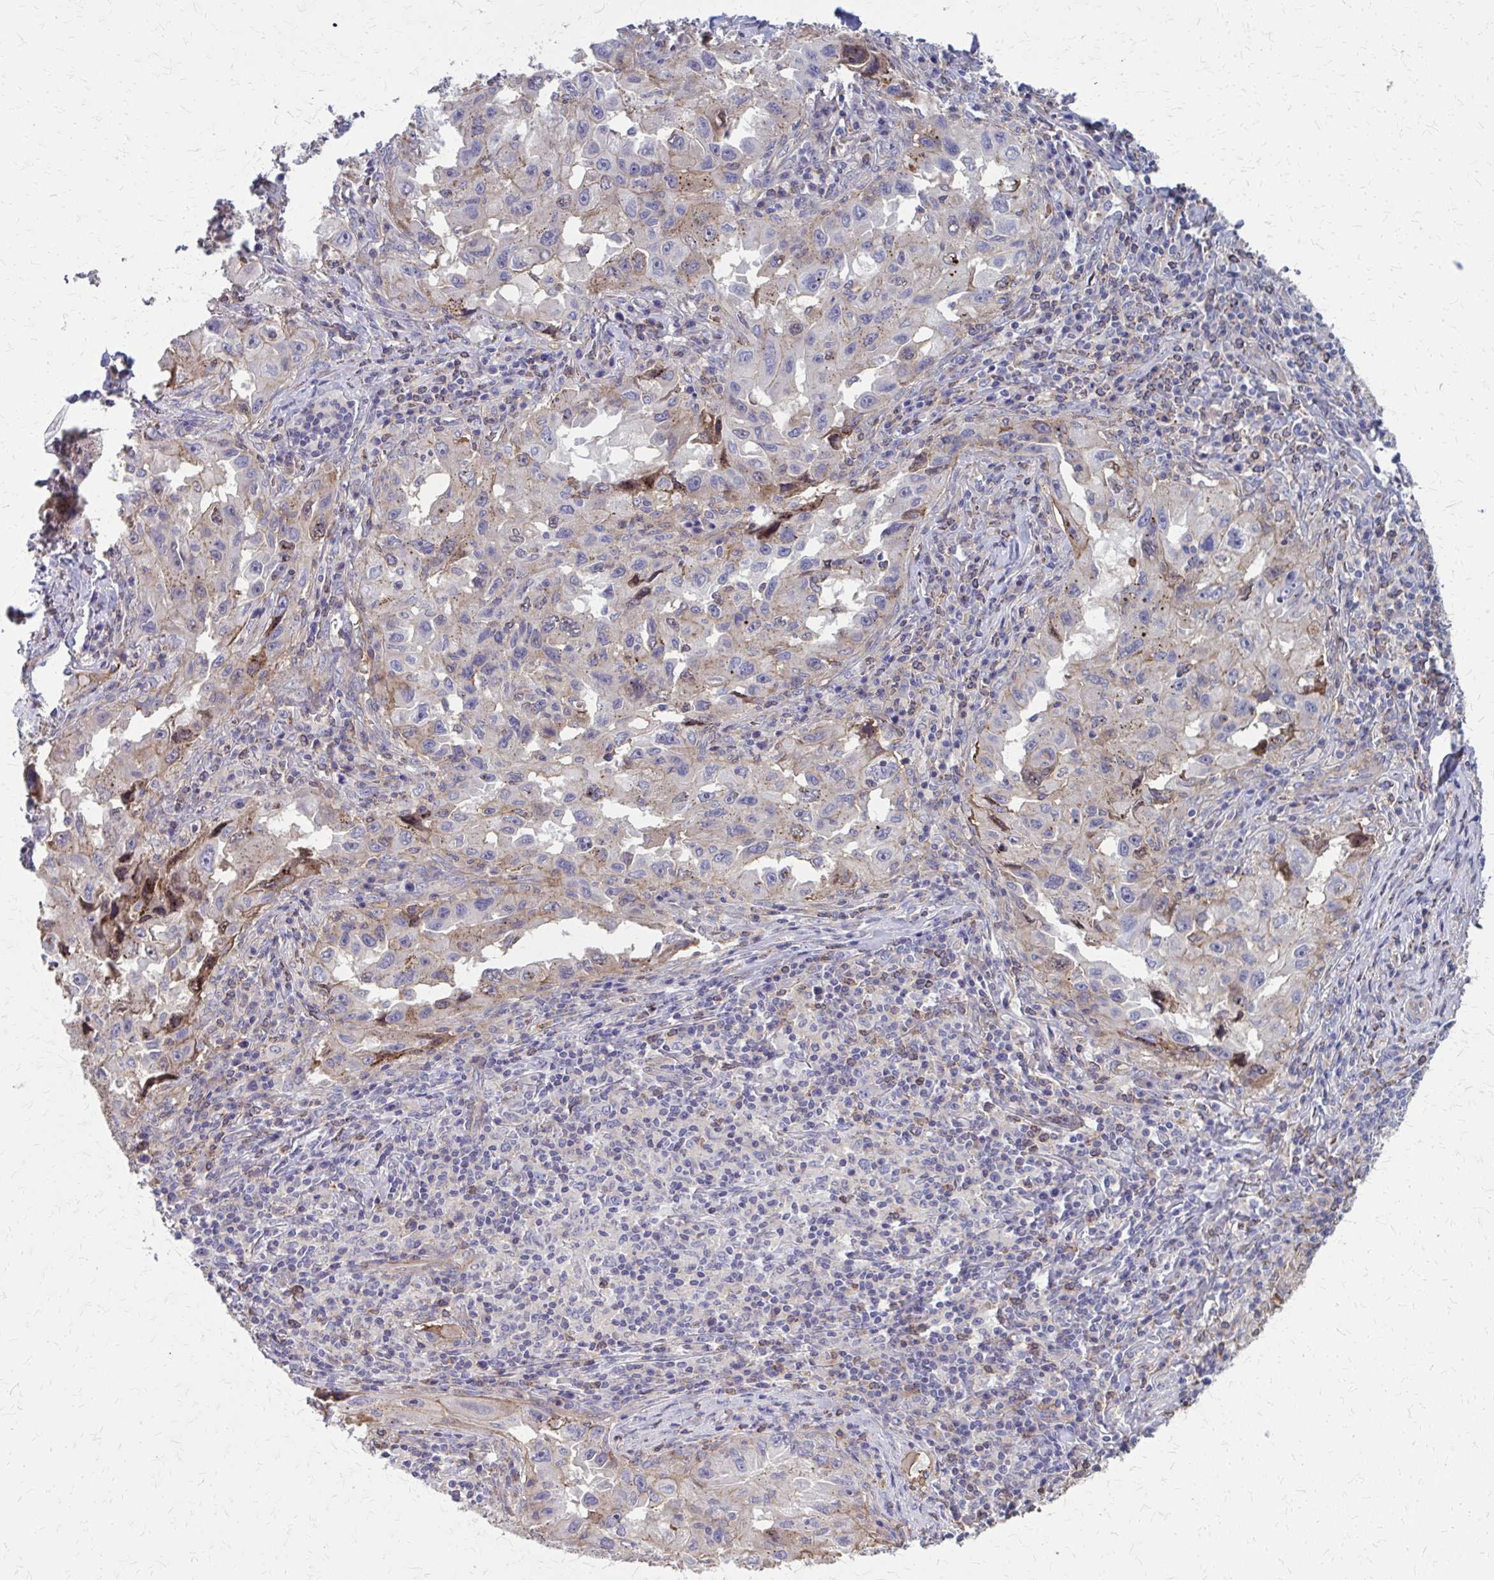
{"staining": {"intensity": "negative", "quantity": "none", "location": "none"}, "tissue": "lung cancer", "cell_type": "Tumor cells", "image_type": "cancer", "snomed": [{"axis": "morphology", "description": "Adenocarcinoma, NOS"}, {"axis": "topography", "description": "Lung"}], "caption": "The IHC micrograph has no significant staining in tumor cells of lung cancer tissue. (DAB immunohistochemistry (IHC), high magnification).", "gene": "MMP14", "patient": {"sex": "female", "age": 73}}